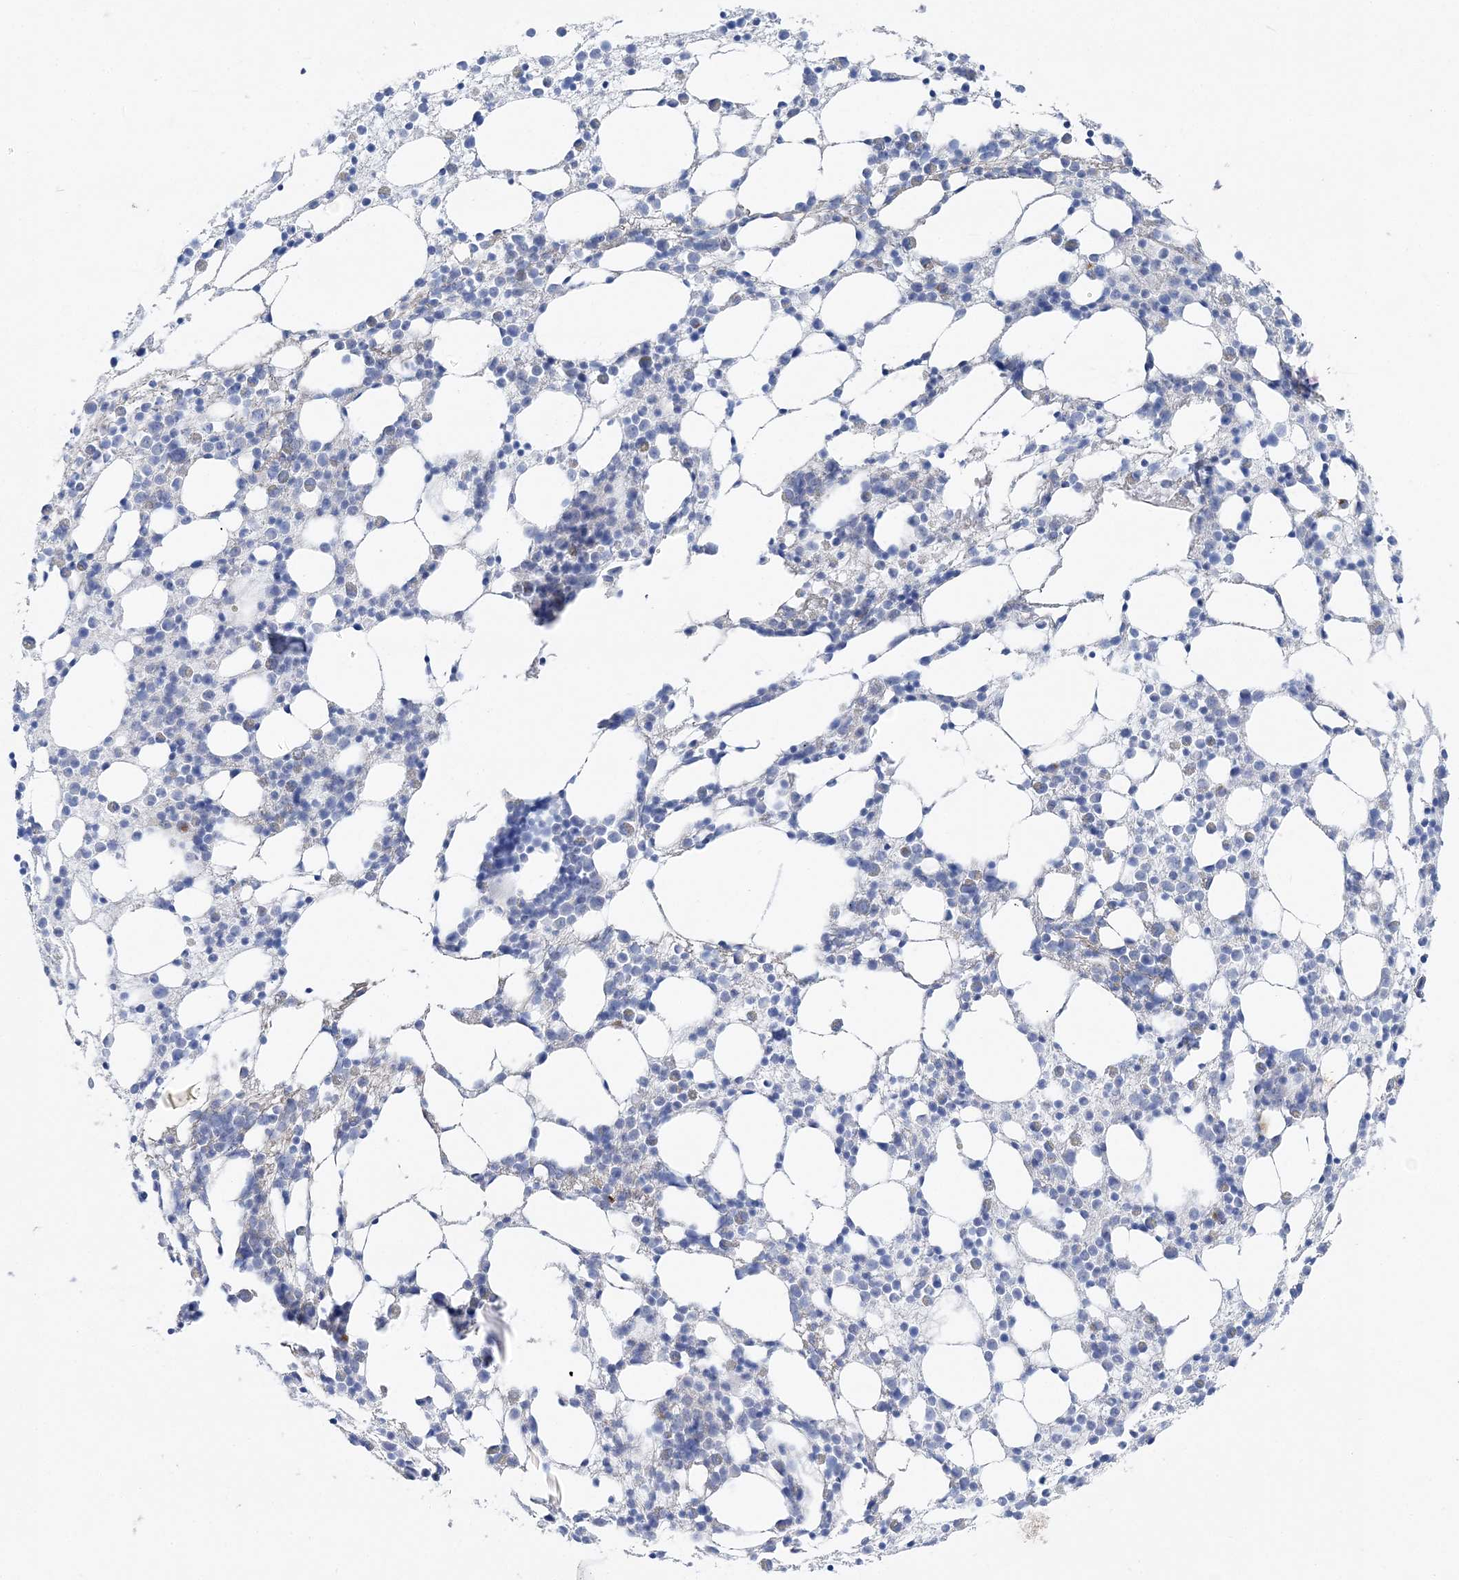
{"staining": {"intensity": "negative", "quantity": "none", "location": "none"}, "tissue": "bone marrow", "cell_type": "Hematopoietic cells", "image_type": "normal", "snomed": [{"axis": "morphology", "description": "Normal tissue, NOS"}, {"axis": "topography", "description": "Bone marrow"}], "caption": "A high-resolution photomicrograph shows immunohistochemistry (IHC) staining of normal bone marrow, which reveals no significant expression in hematopoietic cells.", "gene": "SLC5A6", "patient": {"sex": "female", "age": 57}}